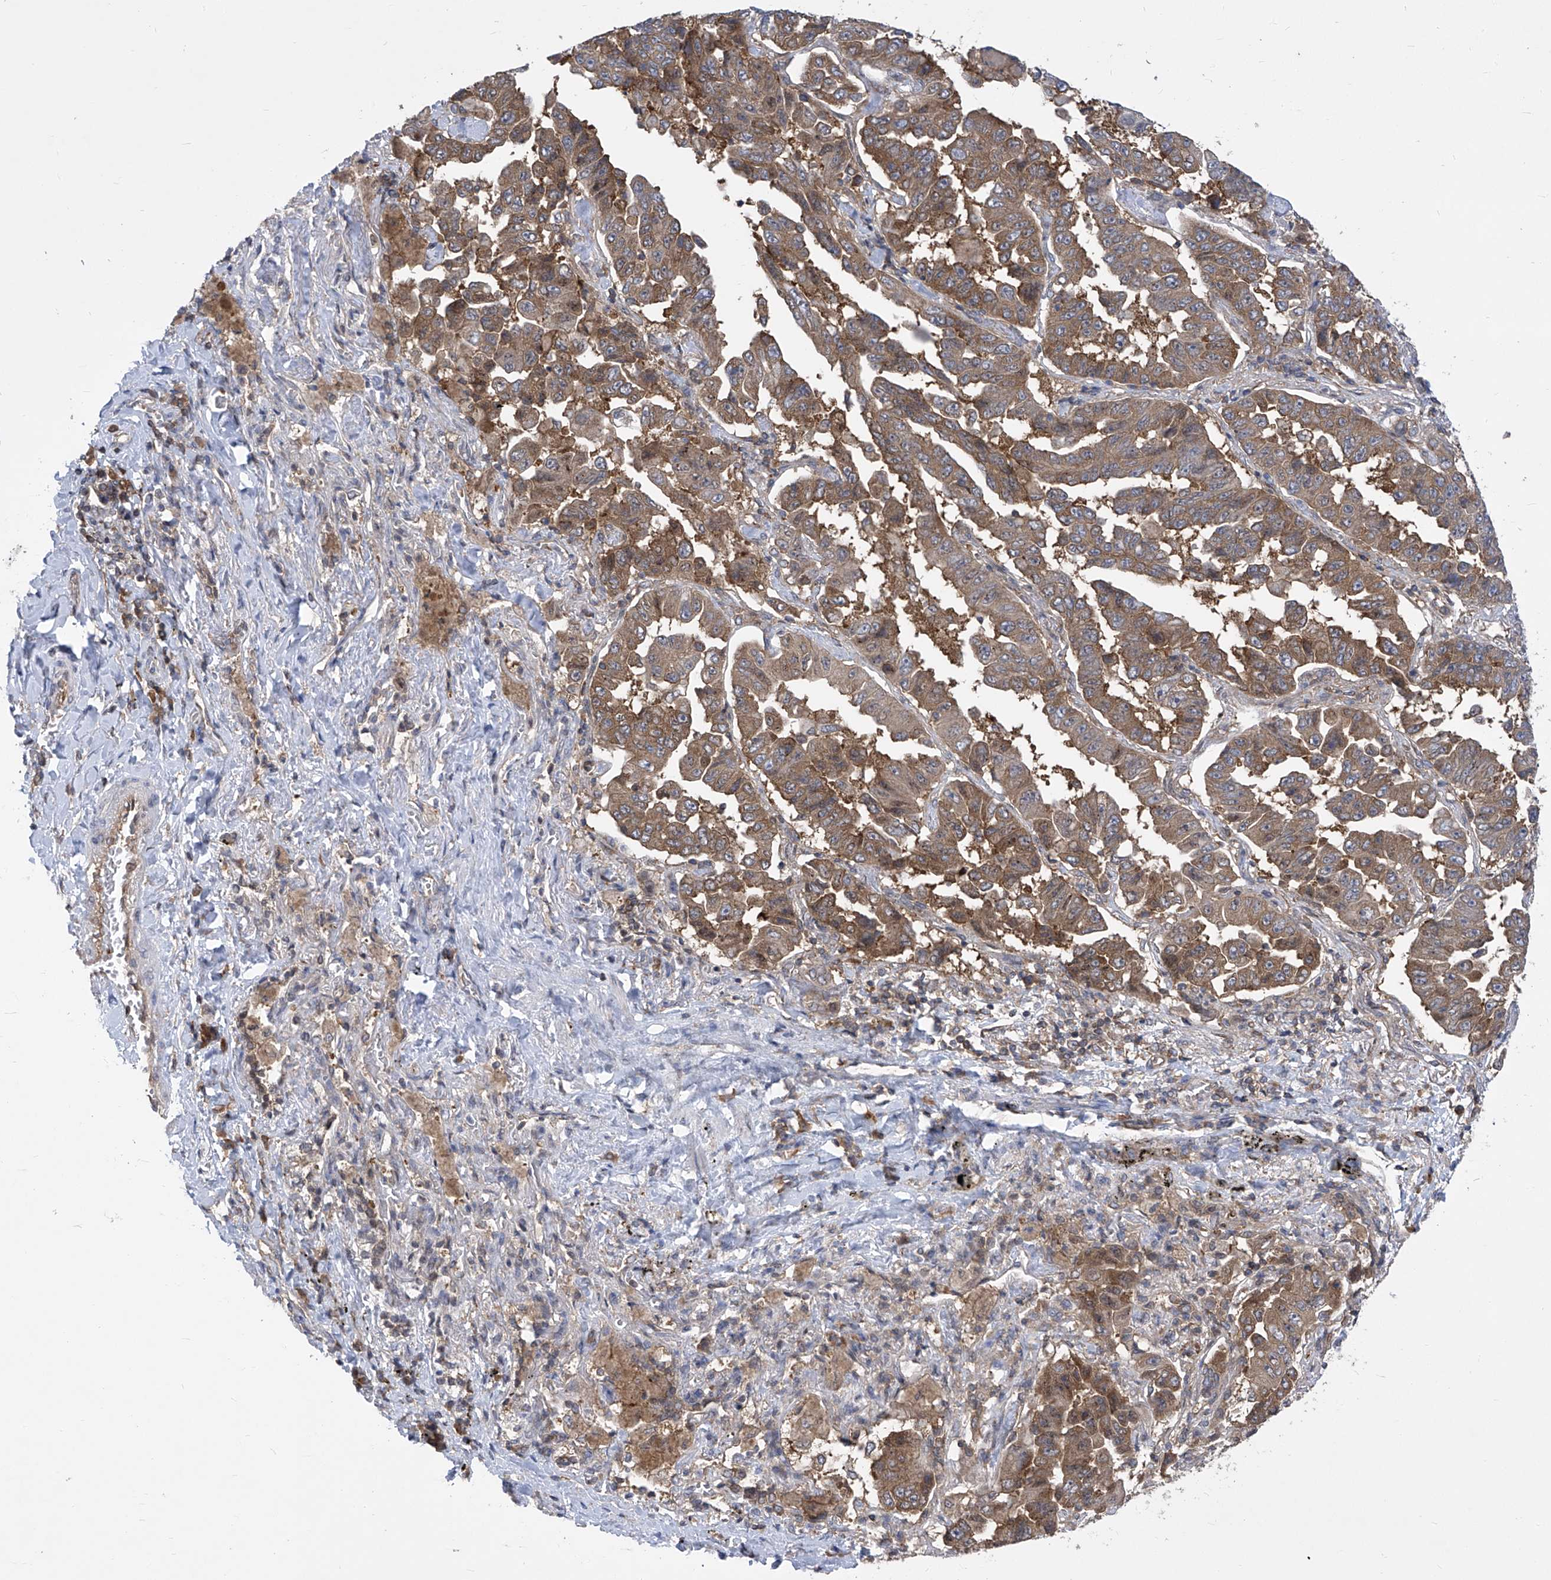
{"staining": {"intensity": "moderate", "quantity": ">75%", "location": "cytoplasmic/membranous"}, "tissue": "lung cancer", "cell_type": "Tumor cells", "image_type": "cancer", "snomed": [{"axis": "morphology", "description": "Adenocarcinoma, NOS"}, {"axis": "topography", "description": "Lung"}], "caption": "A brown stain shows moderate cytoplasmic/membranous positivity of a protein in human lung cancer (adenocarcinoma) tumor cells.", "gene": "EIF3M", "patient": {"sex": "female", "age": 51}}